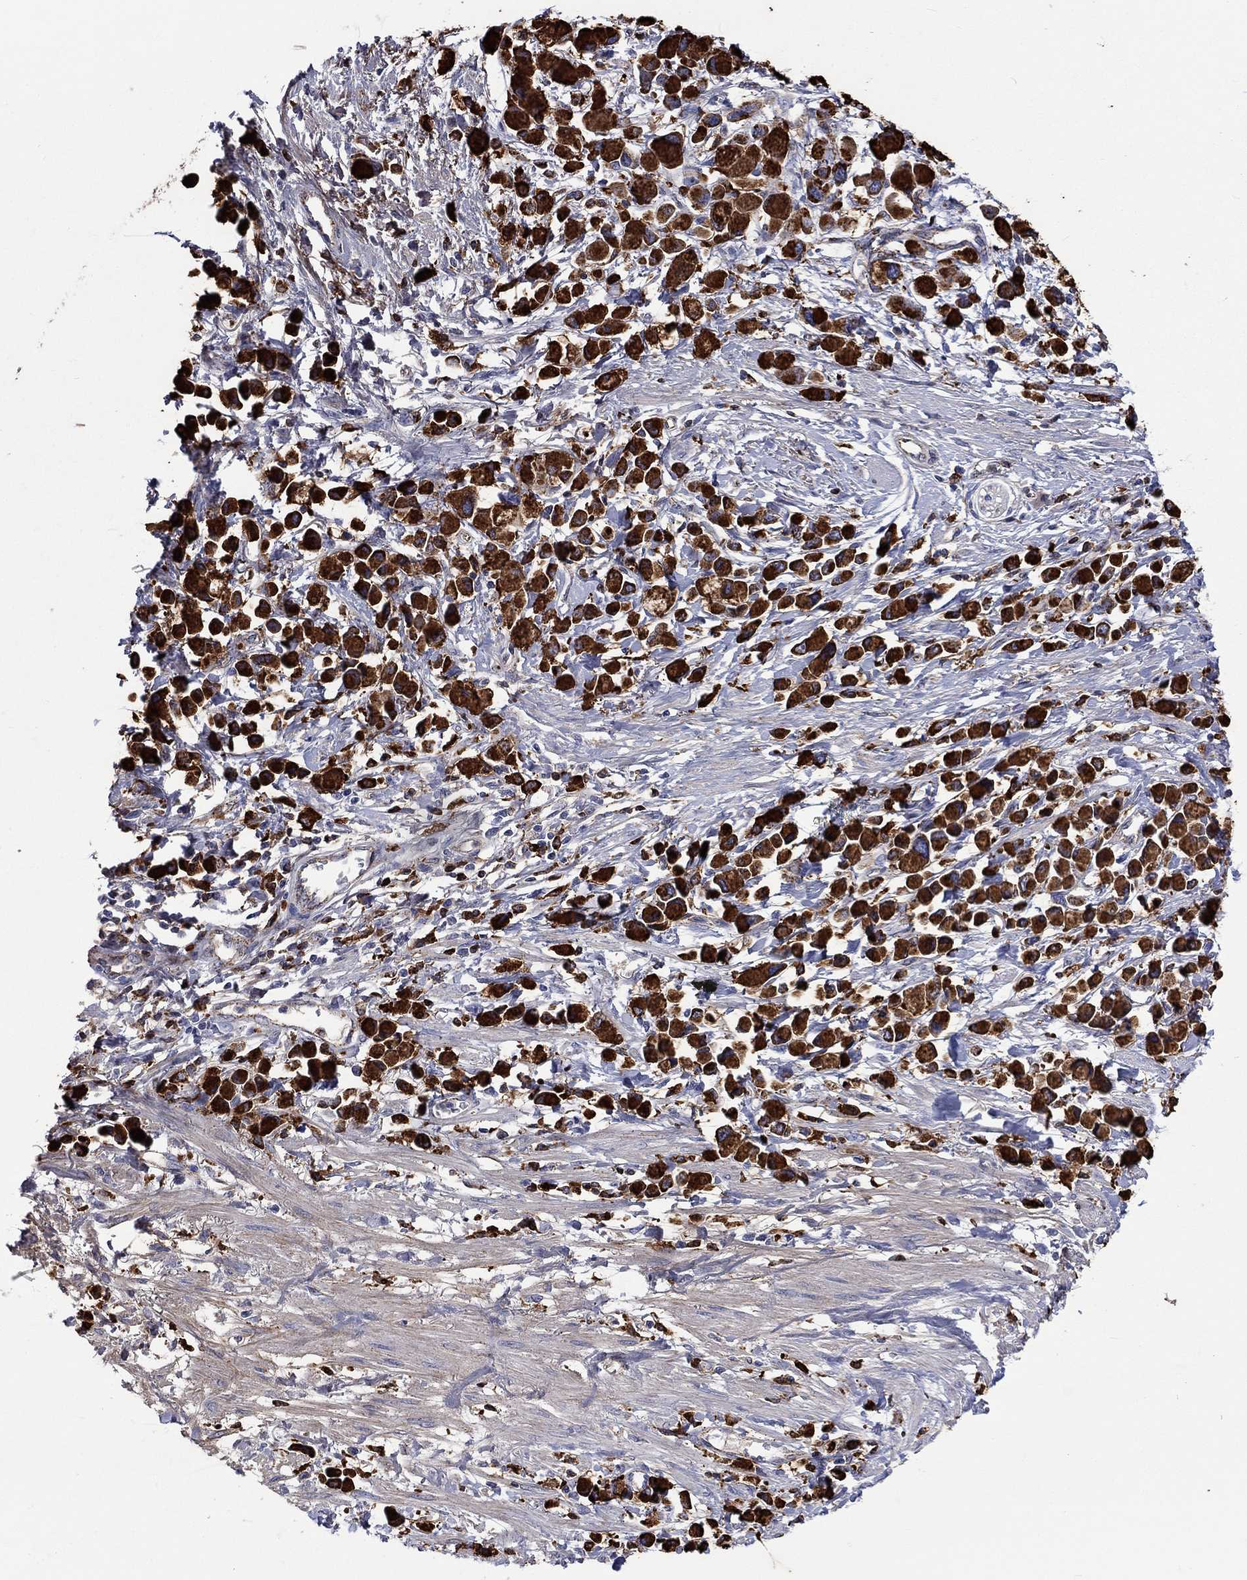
{"staining": {"intensity": "strong", "quantity": ">75%", "location": "cytoplasmic/membranous"}, "tissue": "stomach cancer", "cell_type": "Tumor cells", "image_type": "cancer", "snomed": [{"axis": "morphology", "description": "Adenocarcinoma, NOS"}, {"axis": "topography", "description": "Stomach"}], "caption": "A photomicrograph of human stomach cancer (adenocarcinoma) stained for a protein demonstrates strong cytoplasmic/membranous brown staining in tumor cells.", "gene": "CTSB", "patient": {"sex": "female", "age": 81}}